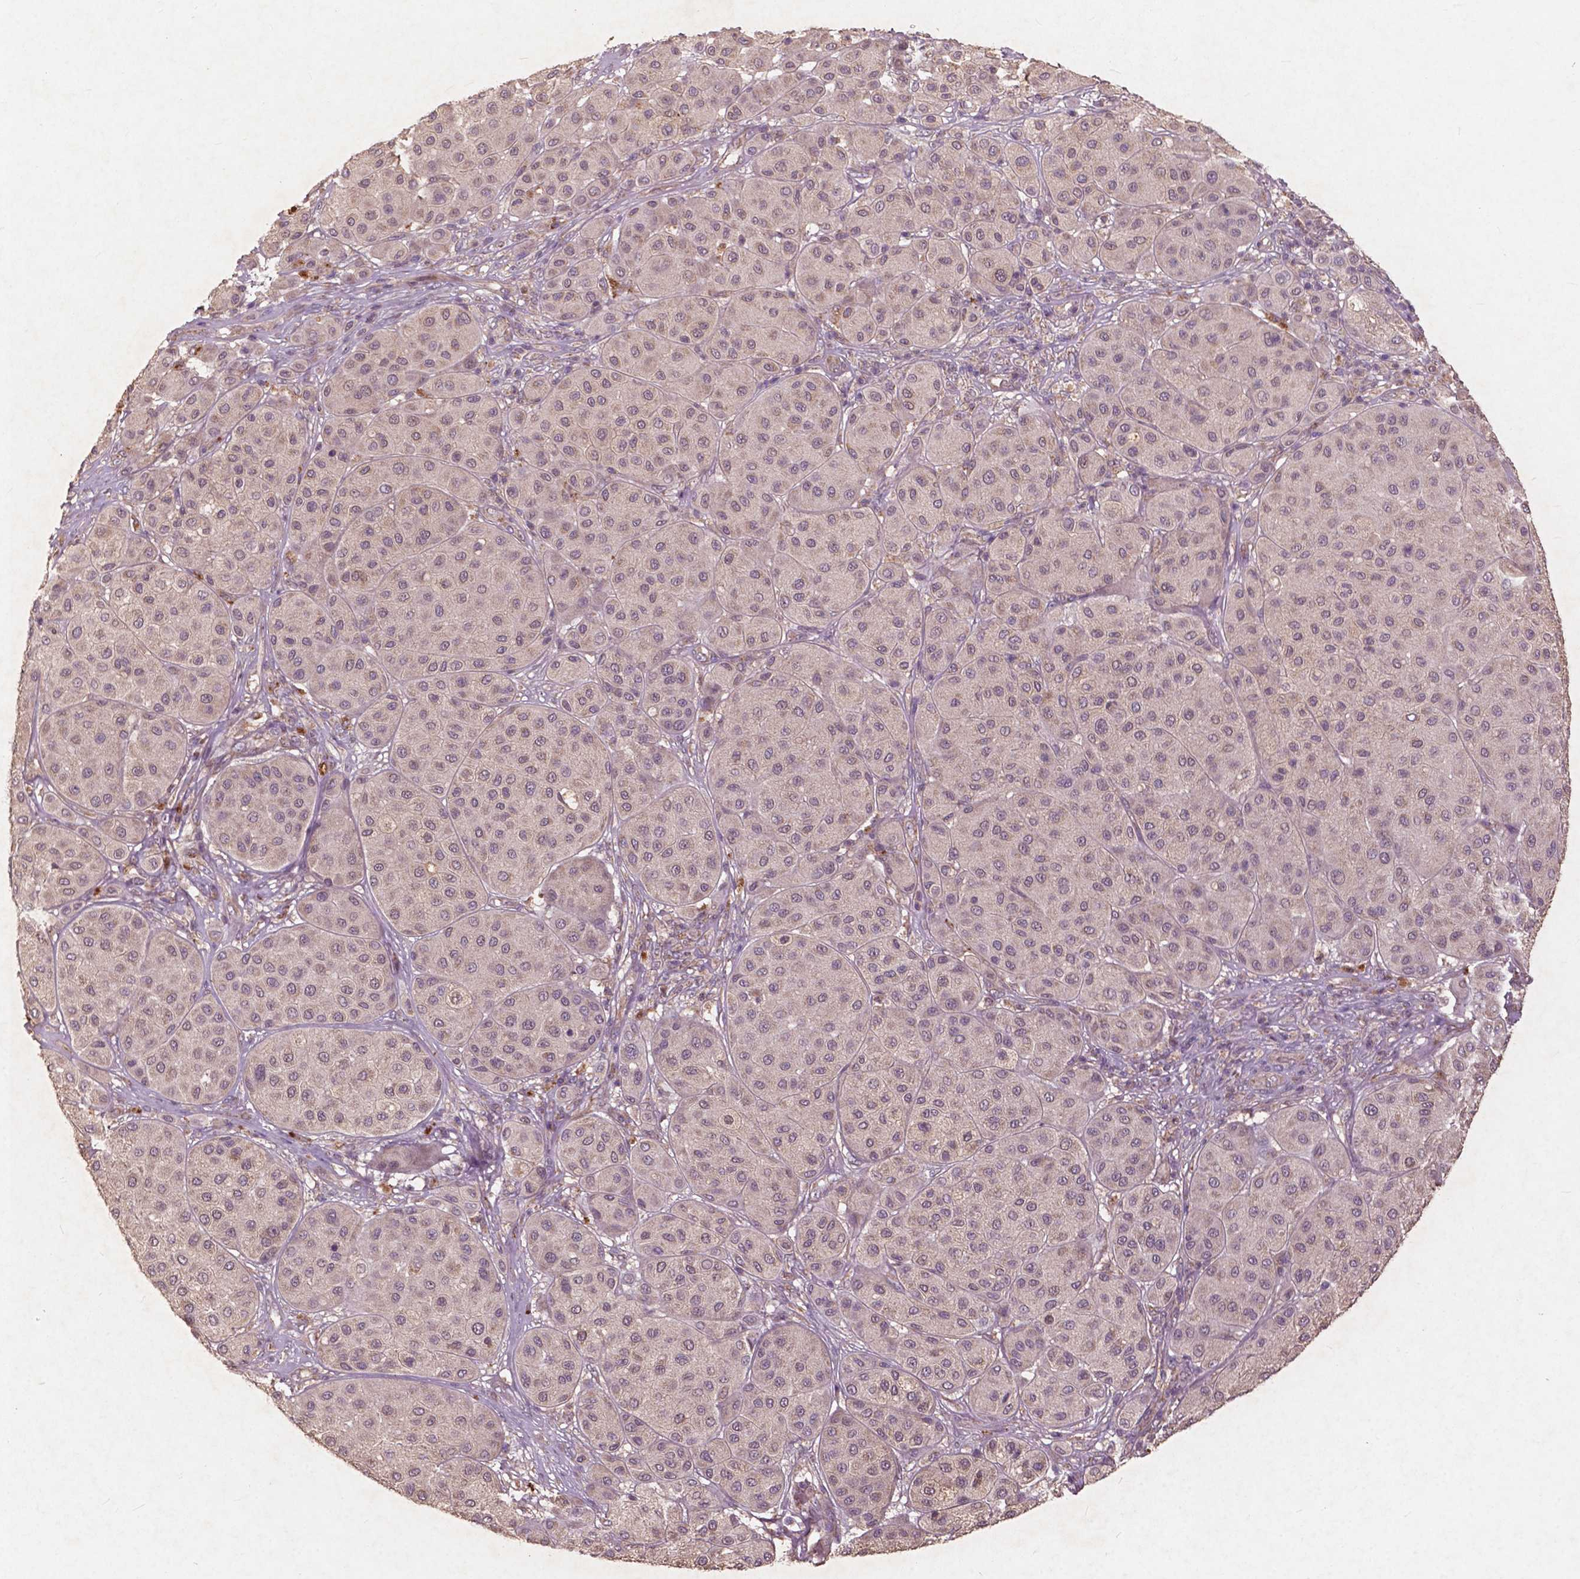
{"staining": {"intensity": "weak", "quantity": "25%-75%", "location": "cytoplasmic/membranous"}, "tissue": "melanoma", "cell_type": "Tumor cells", "image_type": "cancer", "snomed": [{"axis": "morphology", "description": "Malignant melanoma, Metastatic site"}, {"axis": "topography", "description": "Smooth muscle"}], "caption": "This is an image of IHC staining of melanoma, which shows weak expression in the cytoplasmic/membranous of tumor cells.", "gene": "ST6GALNAC5", "patient": {"sex": "male", "age": 41}}